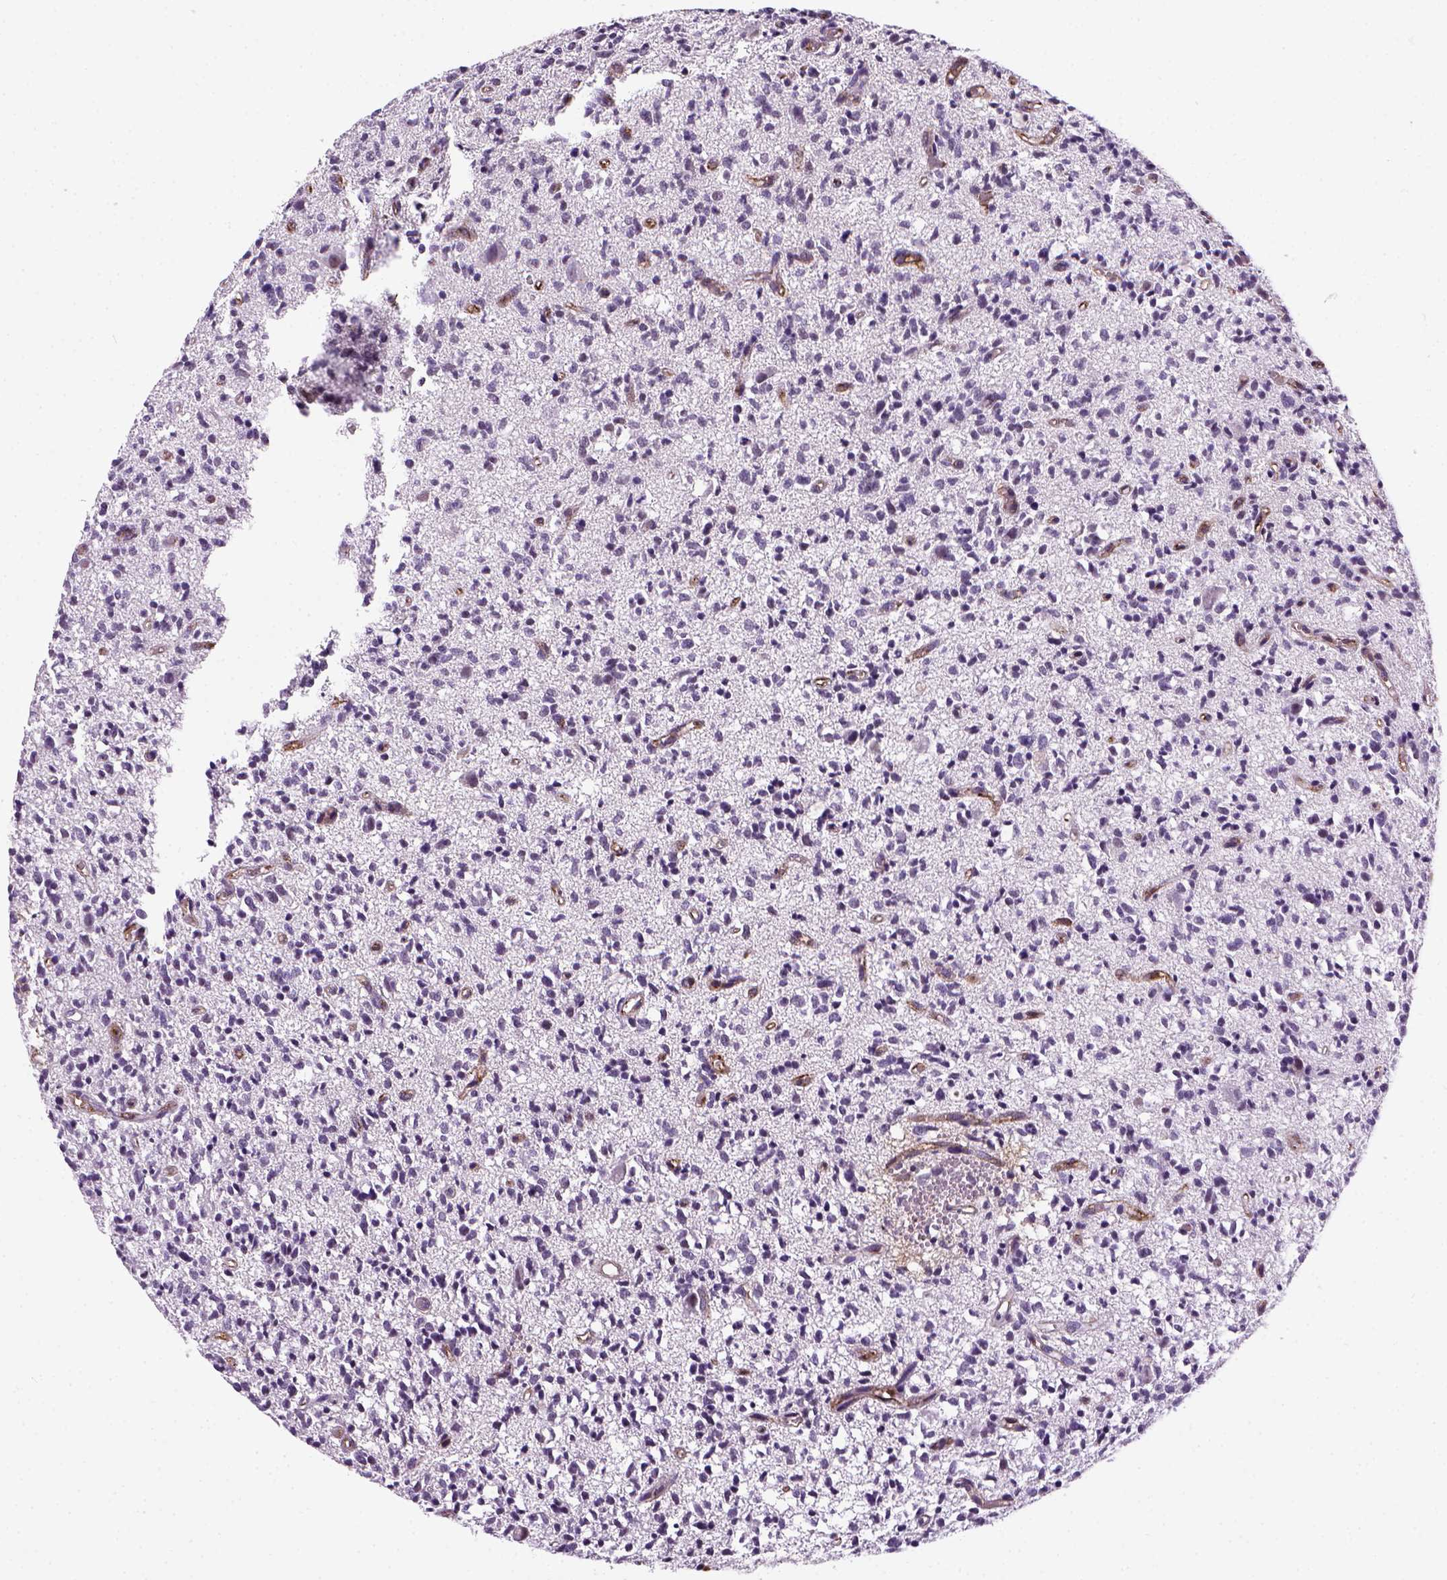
{"staining": {"intensity": "negative", "quantity": "none", "location": "none"}, "tissue": "glioma", "cell_type": "Tumor cells", "image_type": "cancer", "snomed": [{"axis": "morphology", "description": "Glioma, malignant, Low grade"}, {"axis": "topography", "description": "Brain"}], "caption": "The image exhibits no significant expression in tumor cells of malignant glioma (low-grade).", "gene": "VWF", "patient": {"sex": "male", "age": 64}}